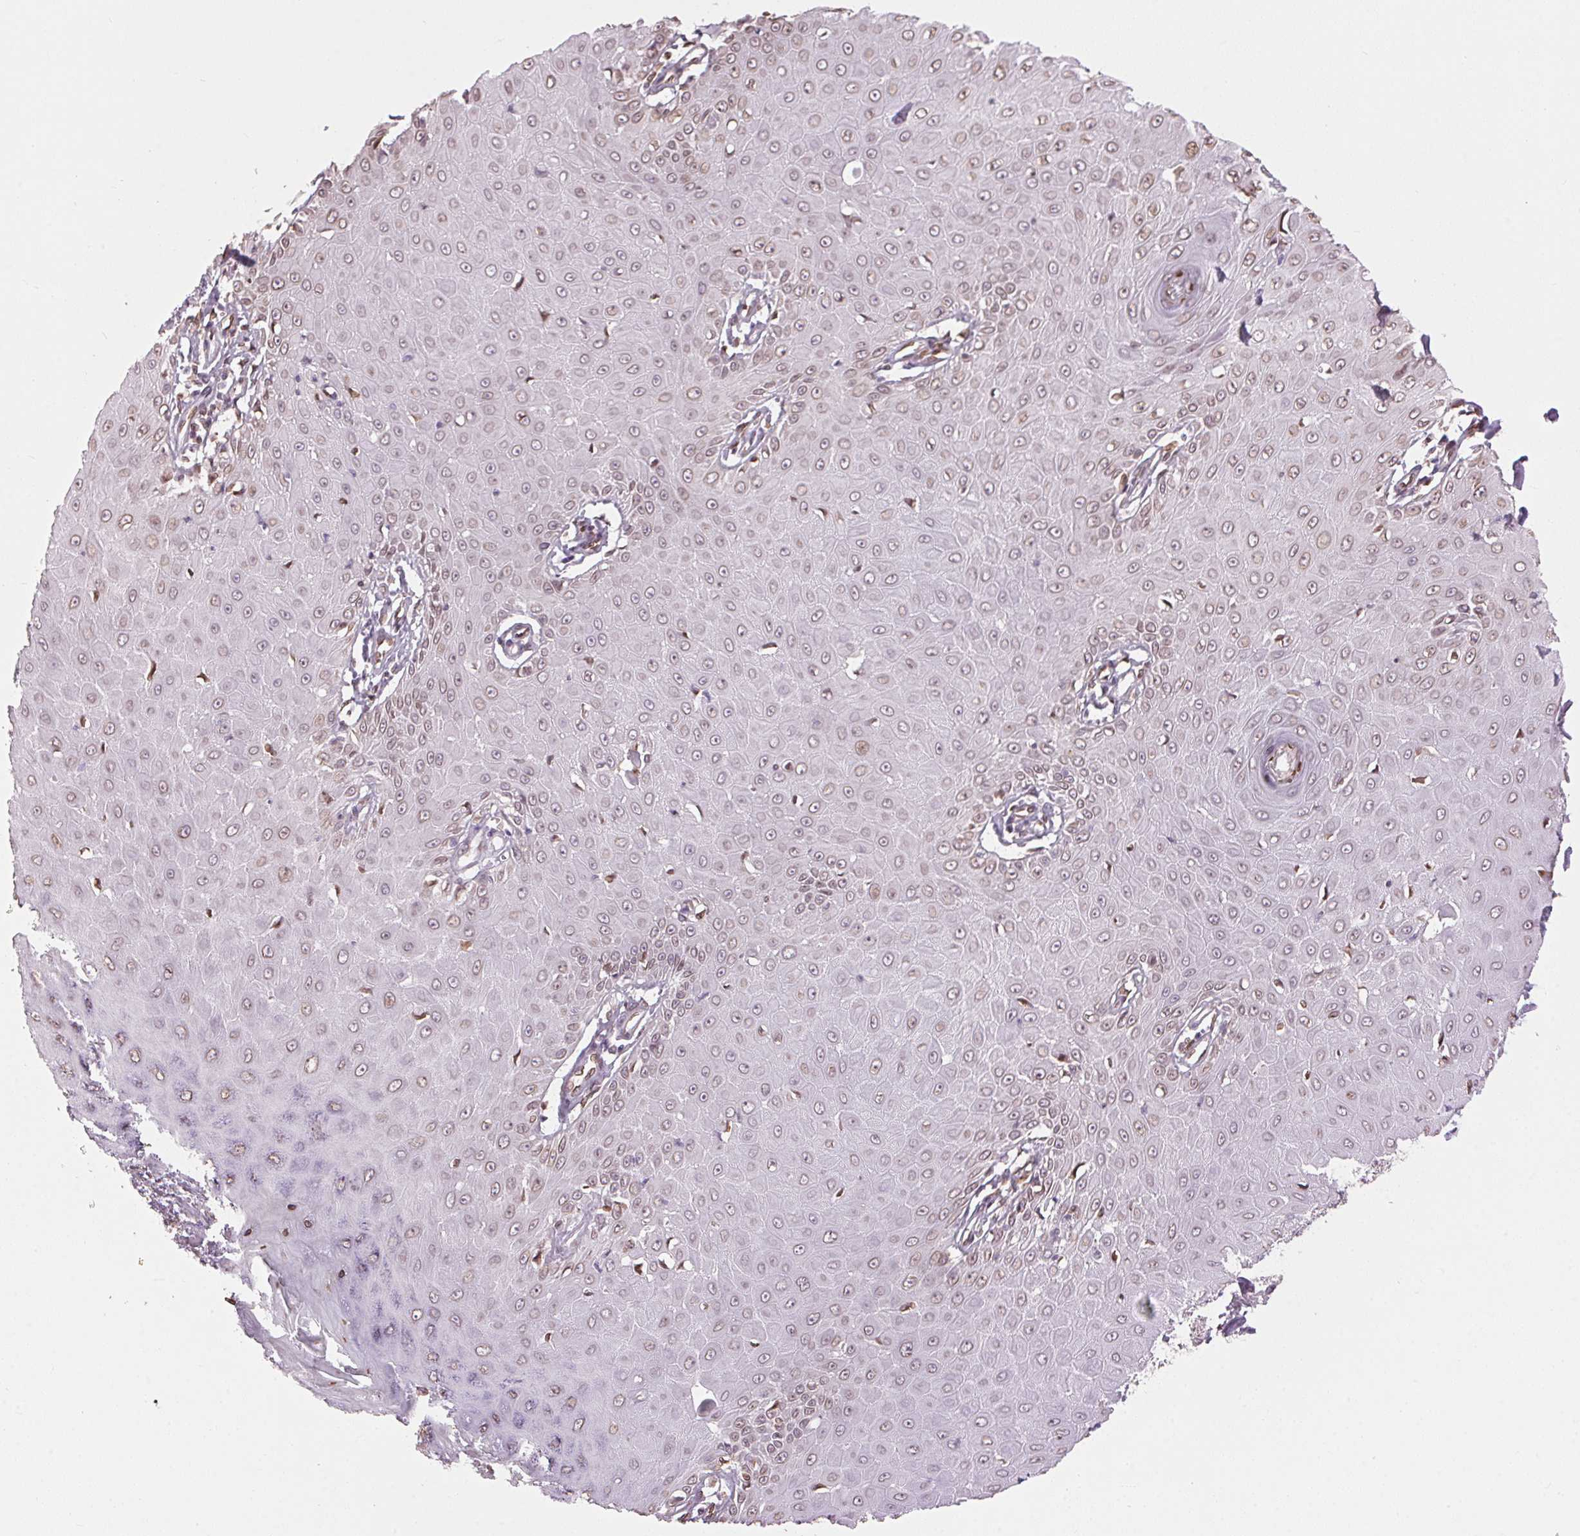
{"staining": {"intensity": "weak", "quantity": "<25%", "location": "cytoplasmic/membranous,nuclear"}, "tissue": "skin cancer", "cell_type": "Tumor cells", "image_type": "cancer", "snomed": [{"axis": "morphology", "description": "Squamous cell carcinoma, NOS"}, {"axis": "topography", "description": "Skin"}], "caption": "Protein analysis of skin squamous cell carcinoma exhibits no significant positivity in tumor cells. The staining is performed using DAB (3,3'-diaminobenzidine) brown chromogen with nuclei counter-stained in using hematoxylin.", "gene": "TMEM175", "patient": {"sex": "male", "age": 70}}